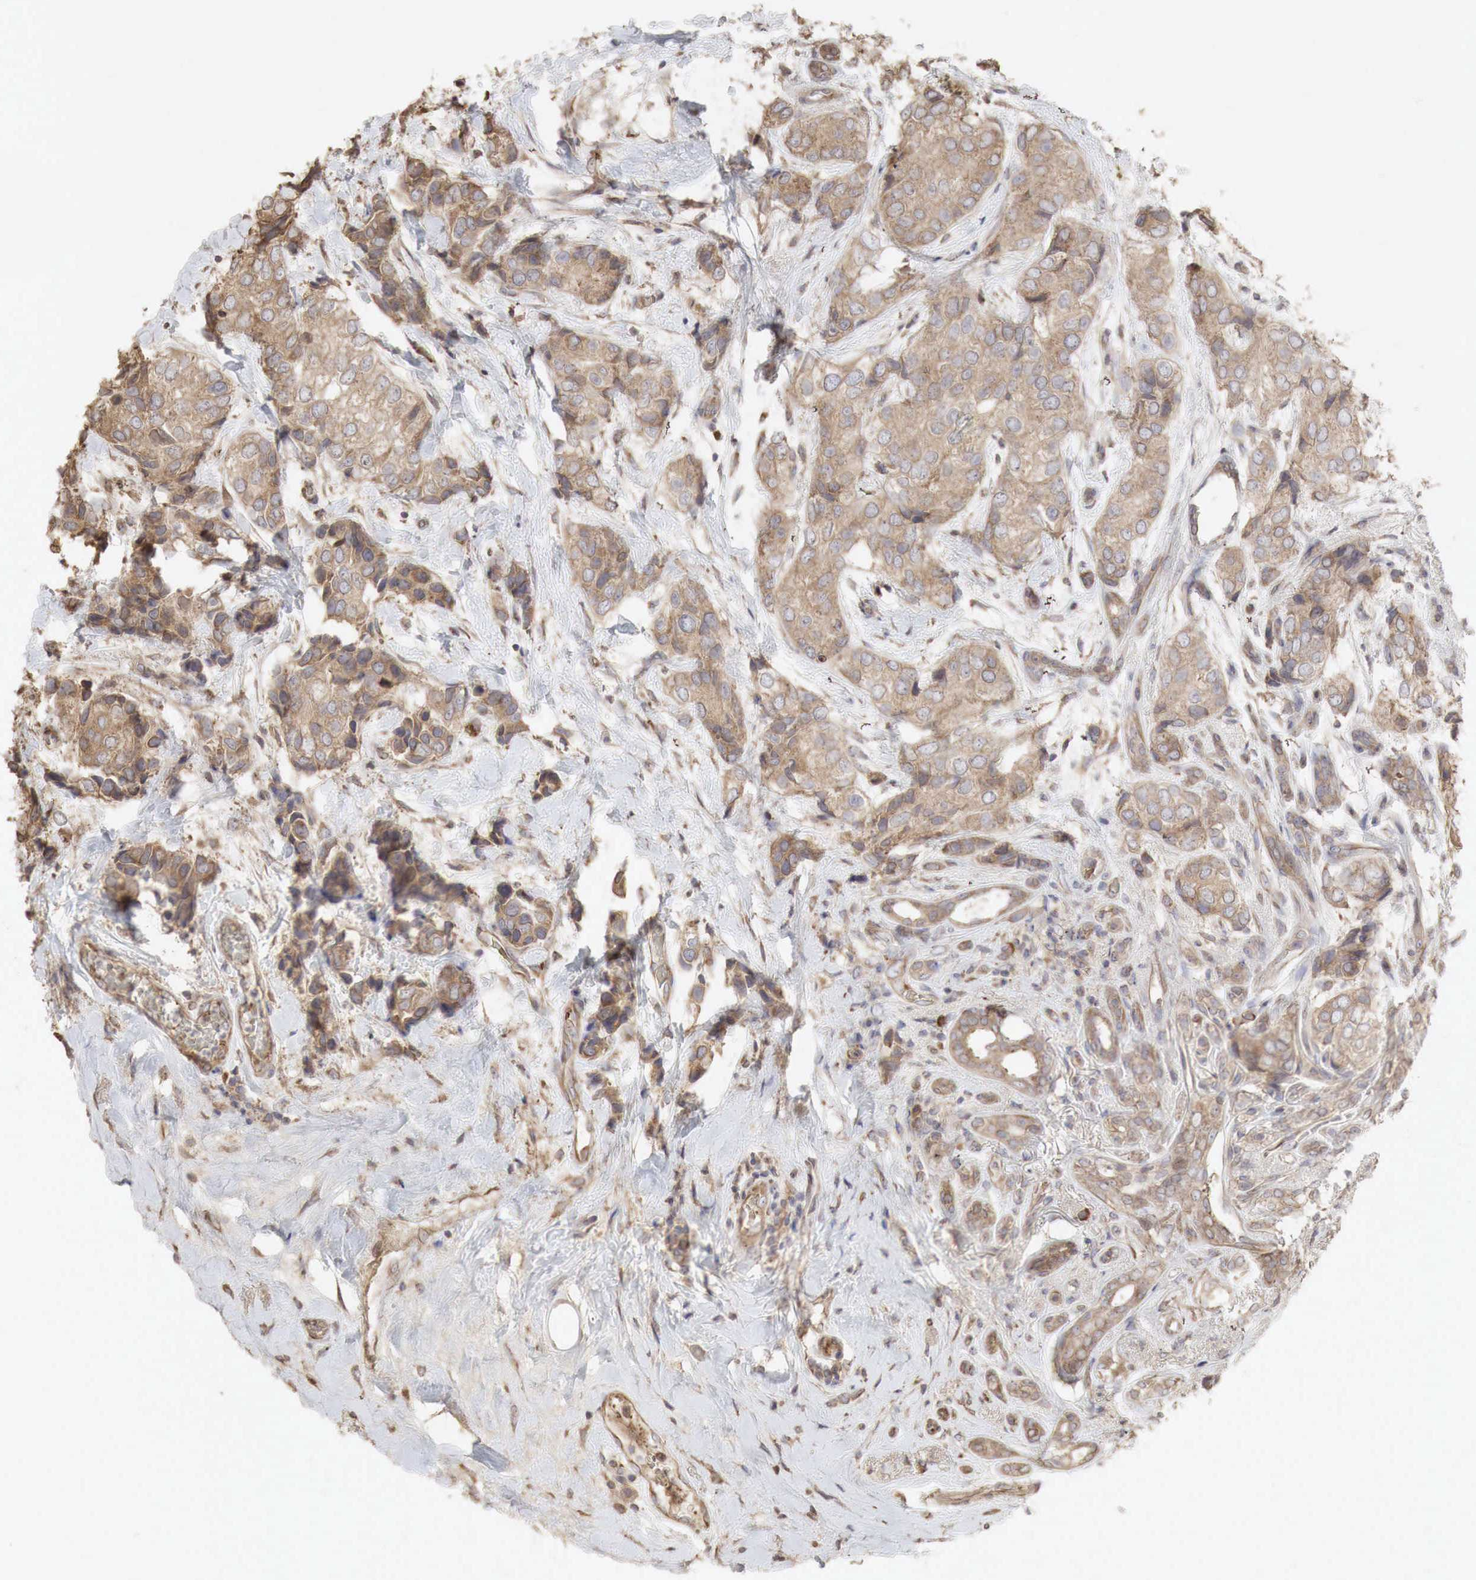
{"staining": {"intensity": "weak", "quantity": ">75%", "location": "cytoplasmic/membranous"}, "tissue": "breast cancer", "cell_type": "Tumor cells", "image_type": "cancer", "snomed": [{"axis": "morphology", "description": "Duct carcinoma"}, {"axis": "topography", "description": "Breast"}], "caption": "A micrograph of human breast invasive ductal carcinoma stained for a protein shows weak cytoplasmic/membranous brown staining in tumor cells.", "gene": "PABPC5", "patient": {"sex": "female", "age": 68}}